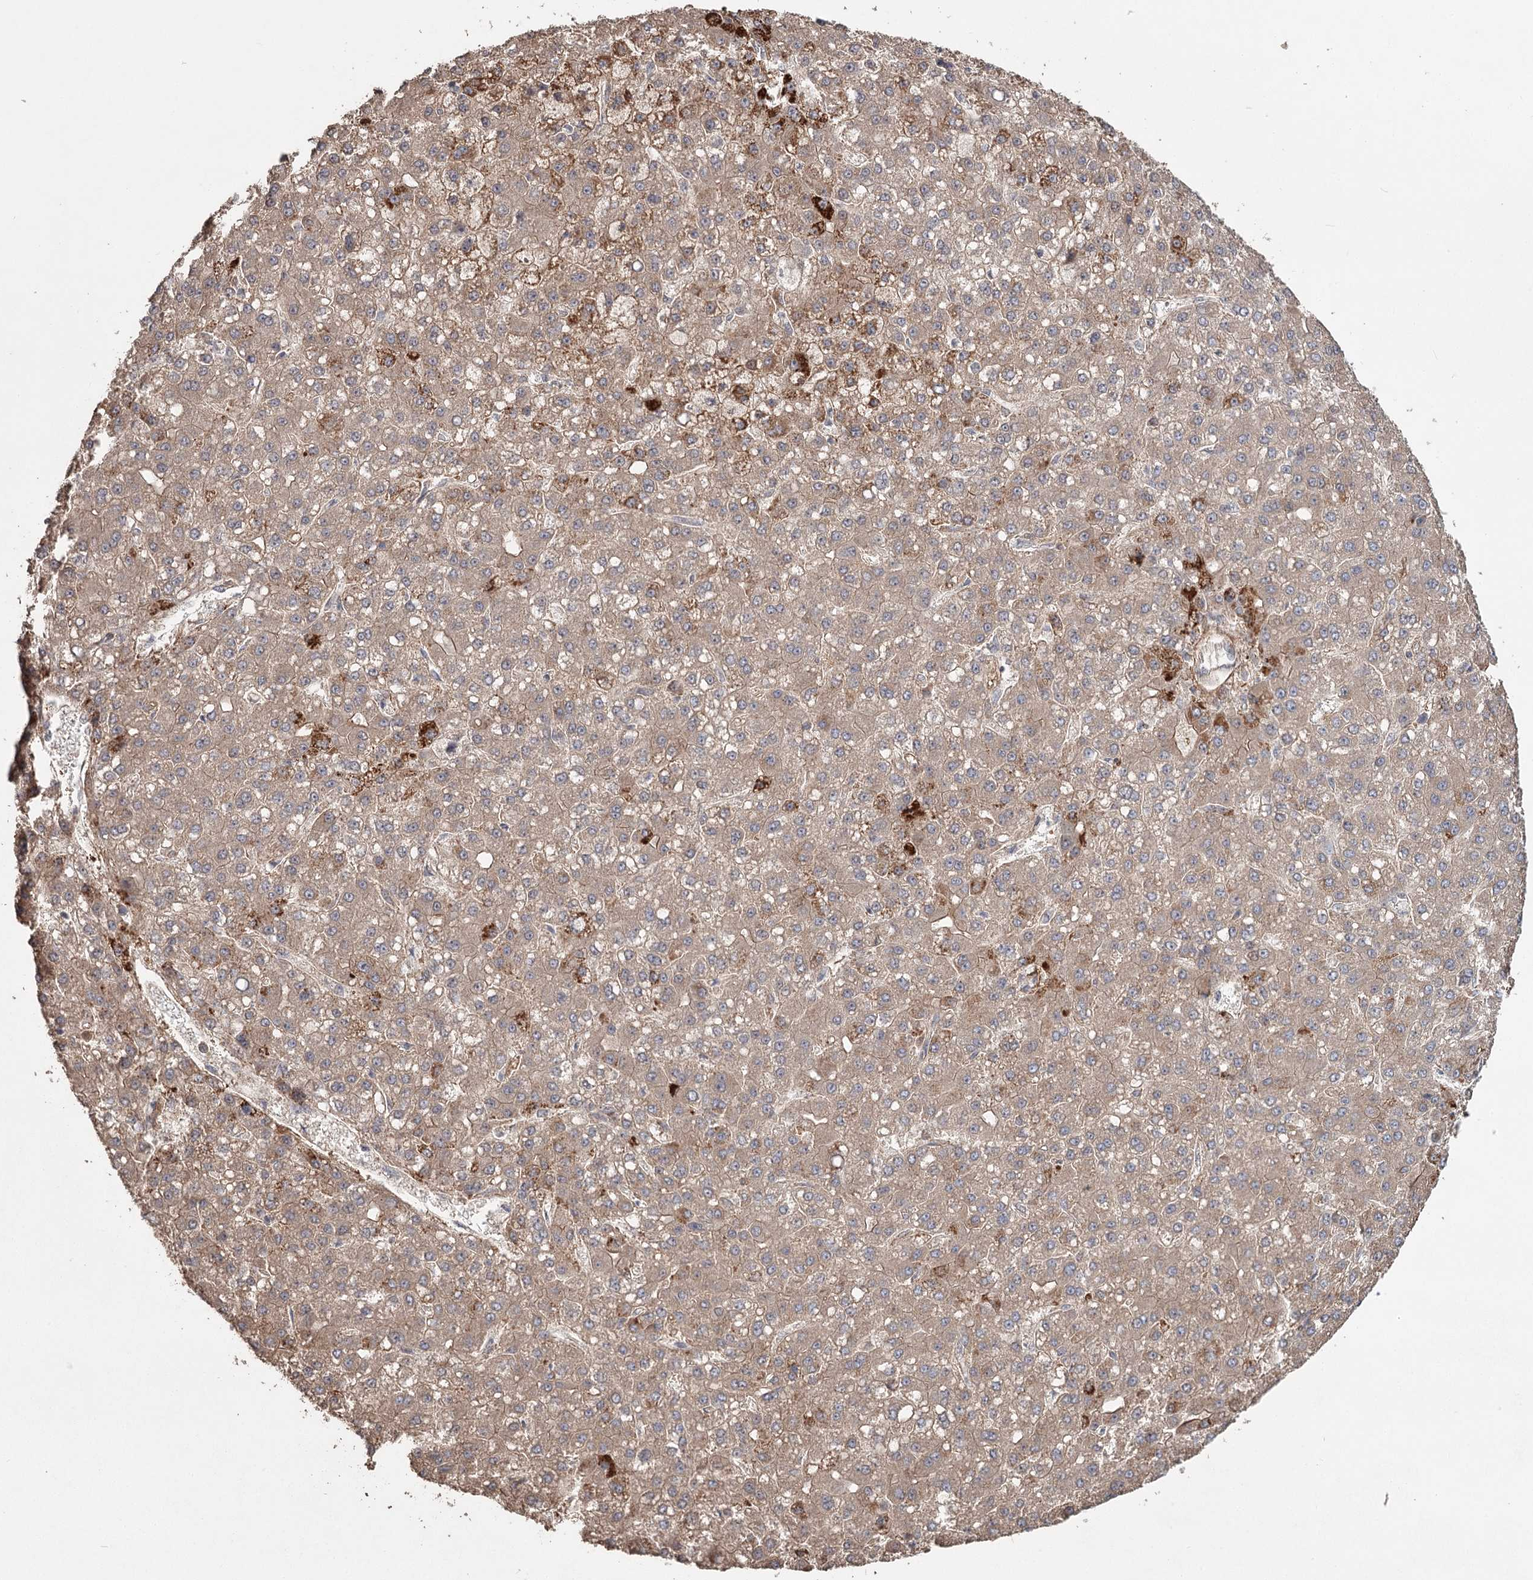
{"staining": {"intensity": "strong", "quantity": "<25%", "location": "cytoplasmic/membranous"}, "tissue": "liver cancer", "cell_type": "Tumor cells", "image_type": "cancer", "snomed": [{"axis": "morphology", "description": "Carcinoma, Hepatocellular, NOS"}, {"axis": "topography", "description": "Liver"}], "caption": "Immunohistochemistry (IHC) (DAB (3,3'-diaminobenzidine)) staining of liver cancer displays strong cytoplasmic/membranous protein expression in approximately <25% of tumor cells.", "gene": "DHRS9", "patient": {"sex": "male", "age": 67}}